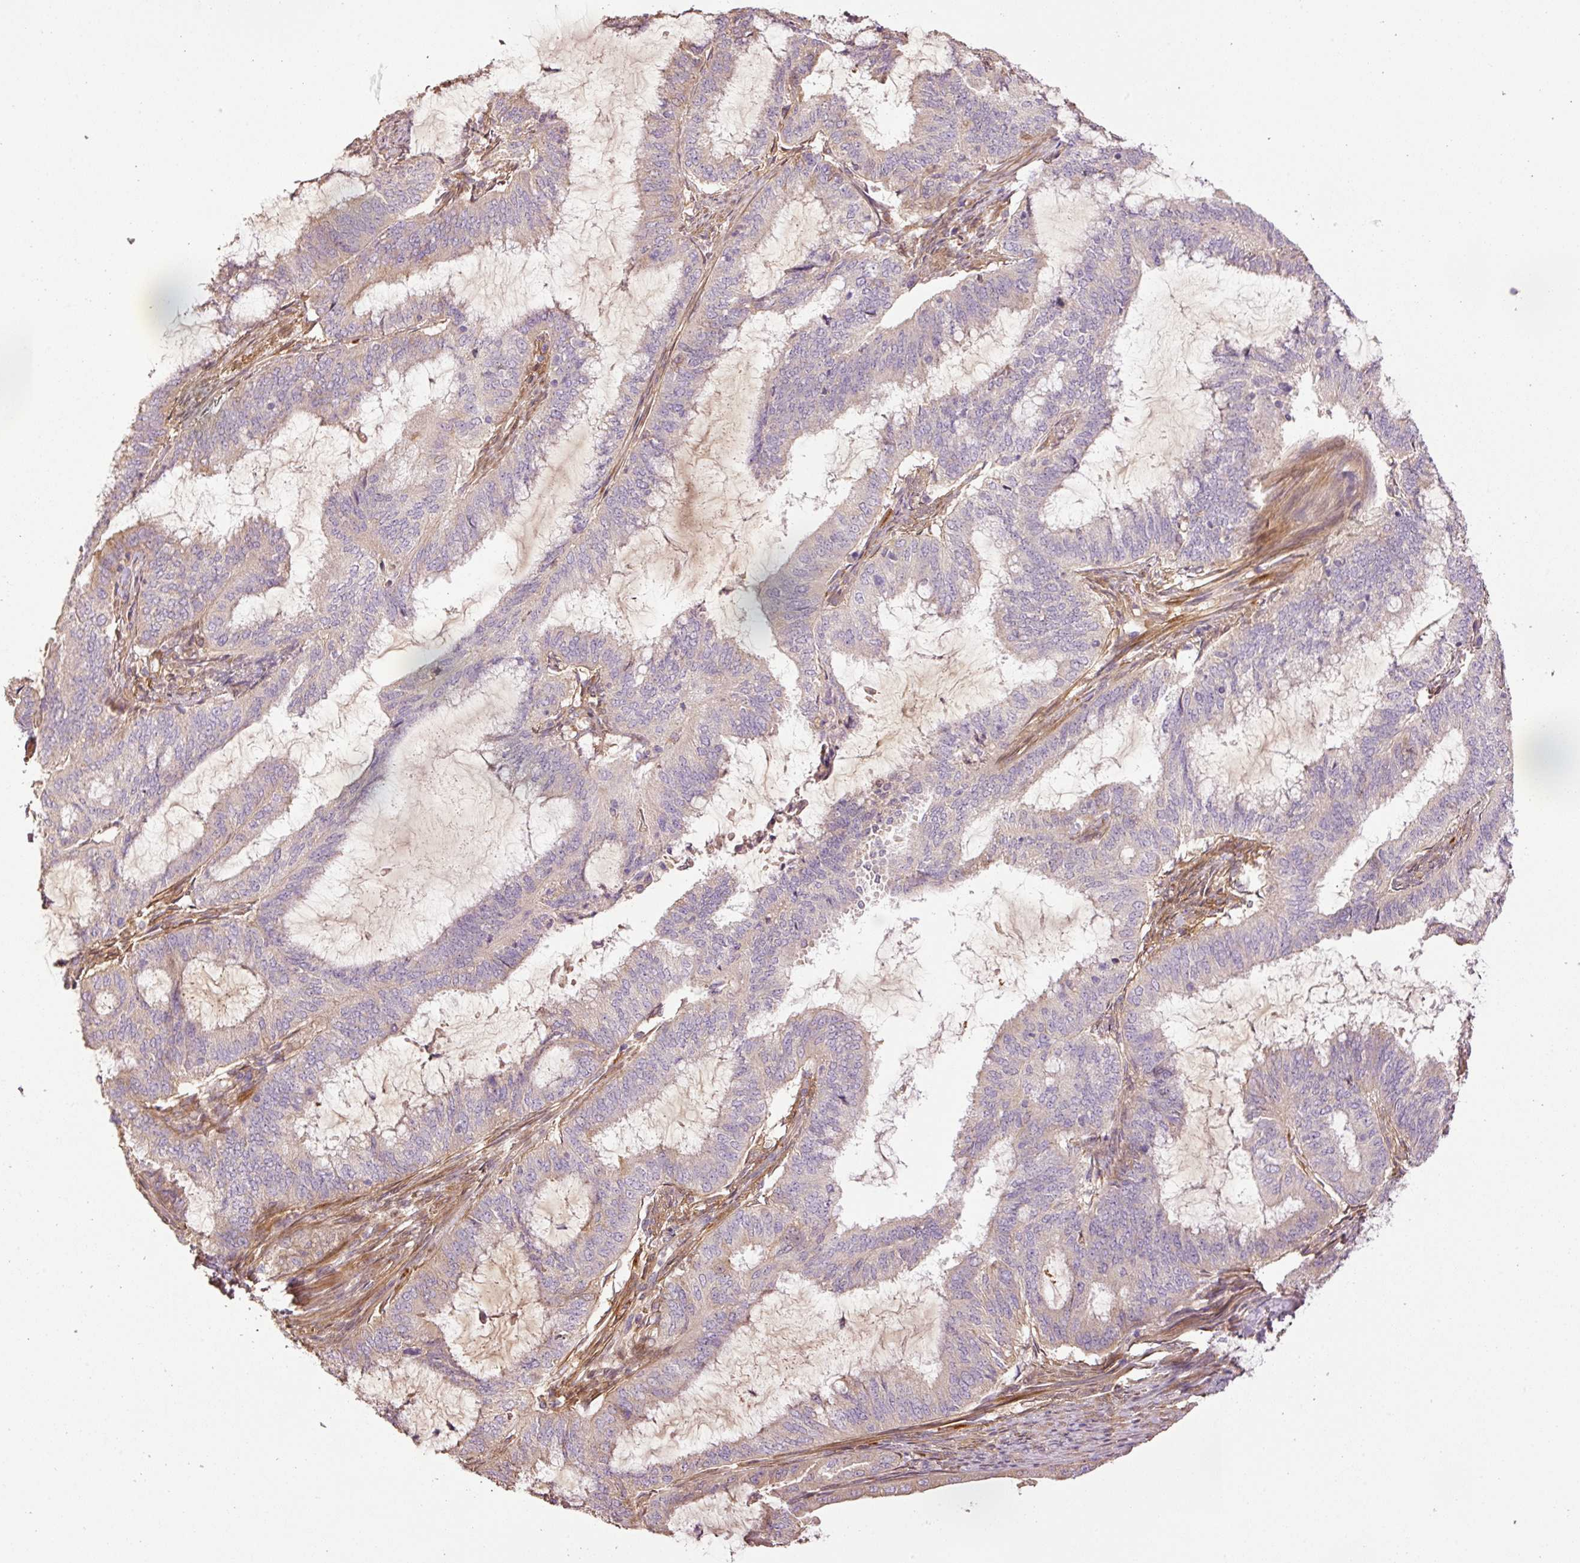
{"staining": {"intensity": "negative", "quantity": "none", "location": "none"}, "tissue": "endometrial cancer", "cell_type": "Tumor cells", "image_type": "cancer", "snomed": [{"axis": "morphology", "description": "Adenocarcinoma, NOS"}, {"axis": "topography", "description": "Endometrium"}], "caption": "An image of endometrial cancer (adenocarcinoma) stained for a protein shows no brown staining in tumor cells.", "gene": "NID2", "patient": {"sex": "female", "age": 51}}